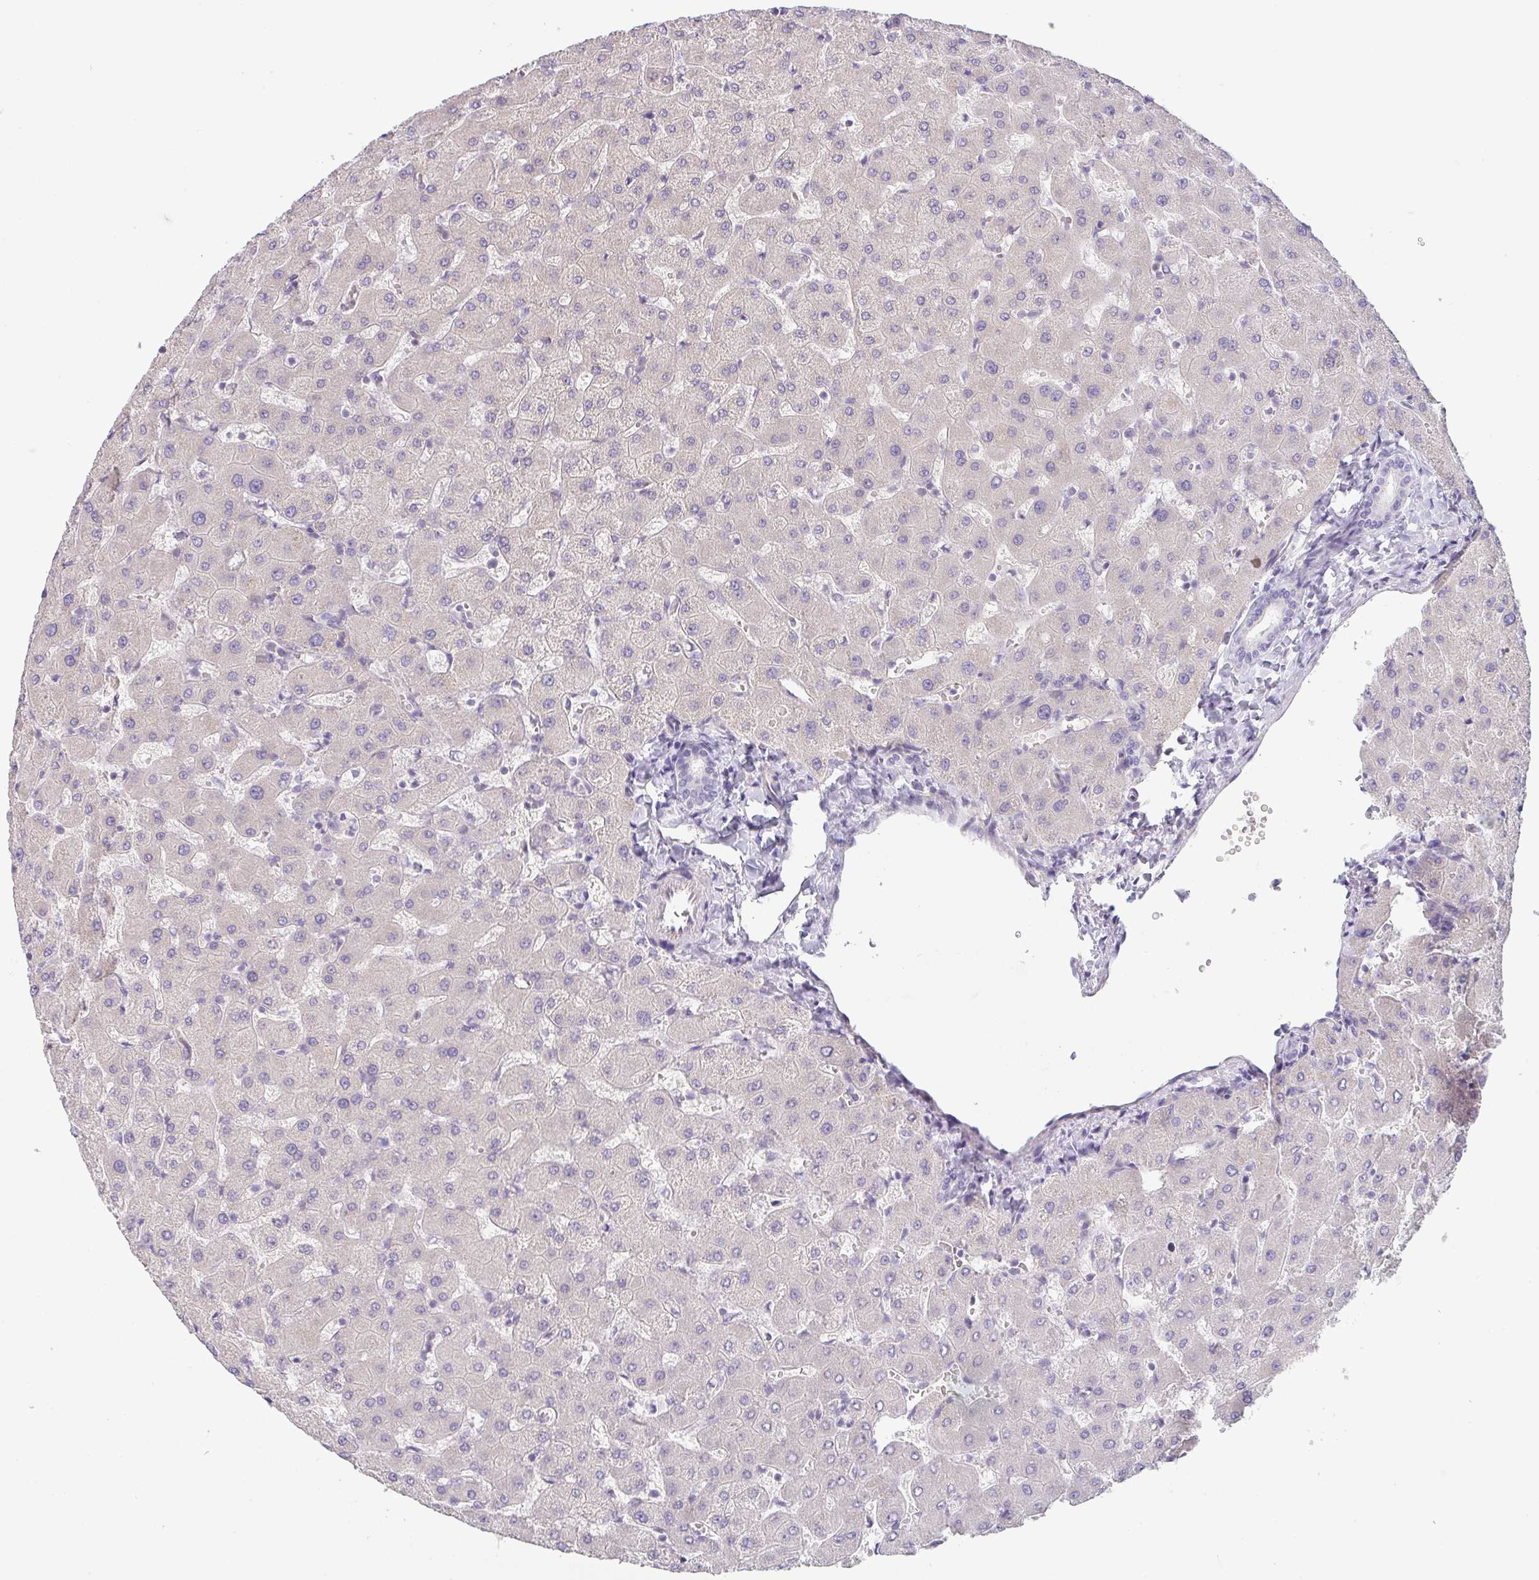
{"staining": {"intensity": "negative", "quantity": "none", "location": "none"}, "tissue": "liver", "cell_type": "Cholangiocytes", "image_type": "normal", "snomed": [{"axis": "morphology", "description": "Normal tissue, NOS"}, {"axis": "topography", "description": "Liver"}], "caption": "An immunohistochemistry (IHC) image of normal liver is shown. There is no staining in cholangiocytes of liver. (DAB (3,3'-diaminobenzidine) immunohistochemistry with hematoxylin counter stain).", "gene": "FILIP1", "patient": {"sex": "female", "age": 63}}